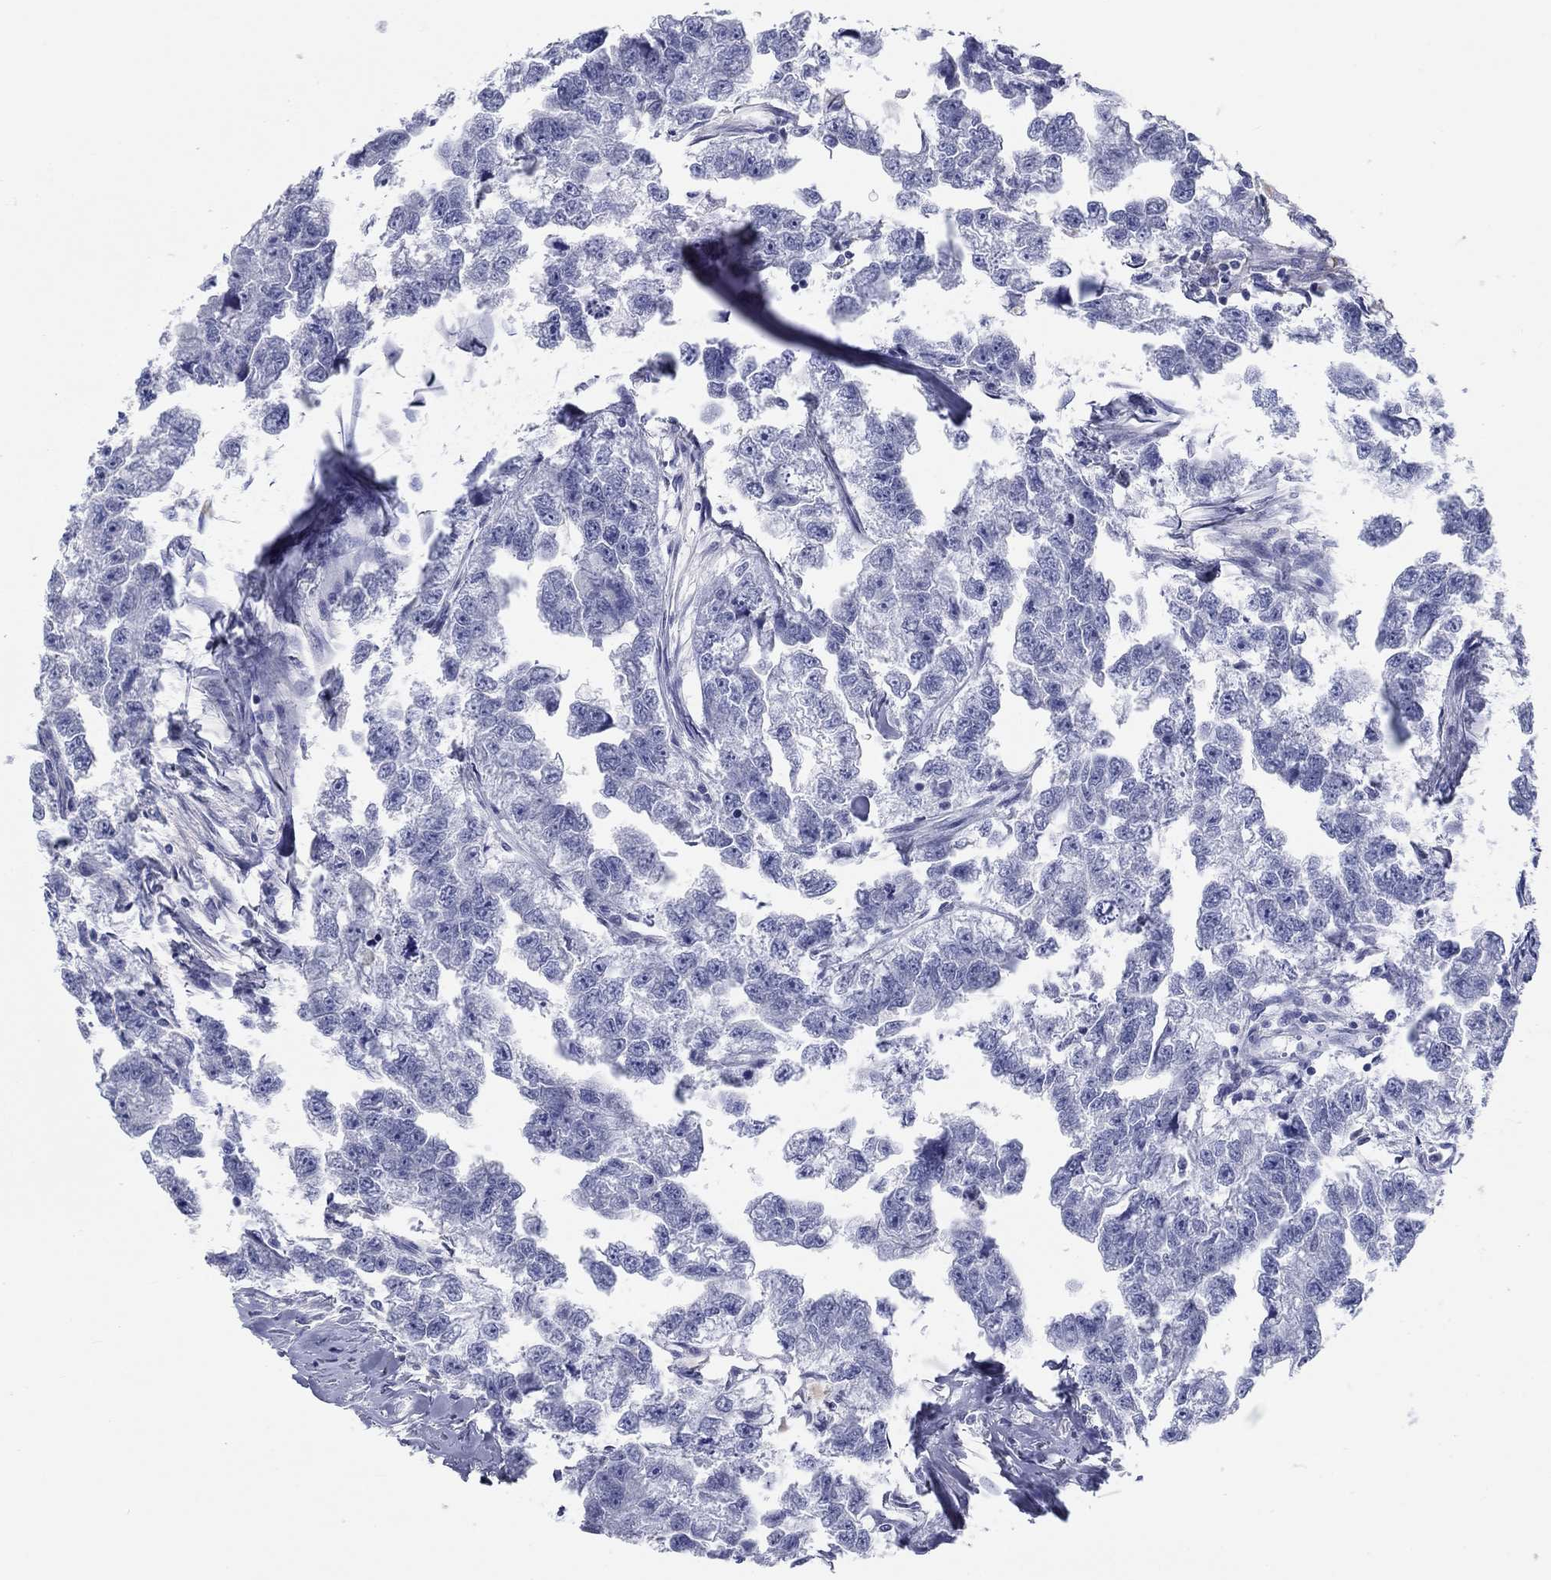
{"staining": {"intensity": "negative", "quantity": "none", "location": "none"}, "tissue": "testis cancer", "cell_type": "Tumor cells", "image_type": "cancer", "snomed": [{"axis": "morphology", "description": "Carcinoma, Embryonal, NOS"}, {"axis": "morphology", "description": "Teratoma, malignant, NOS"}, {"axis": "topography", "description": "Testis"}], "caption": "Human testis cancer (teratoma (malignant)) stained for a protein using IHC shows no positivity in tumor cells.", "gene": "LRRC4C", "patient": {"sex": "male", "age": 44}}